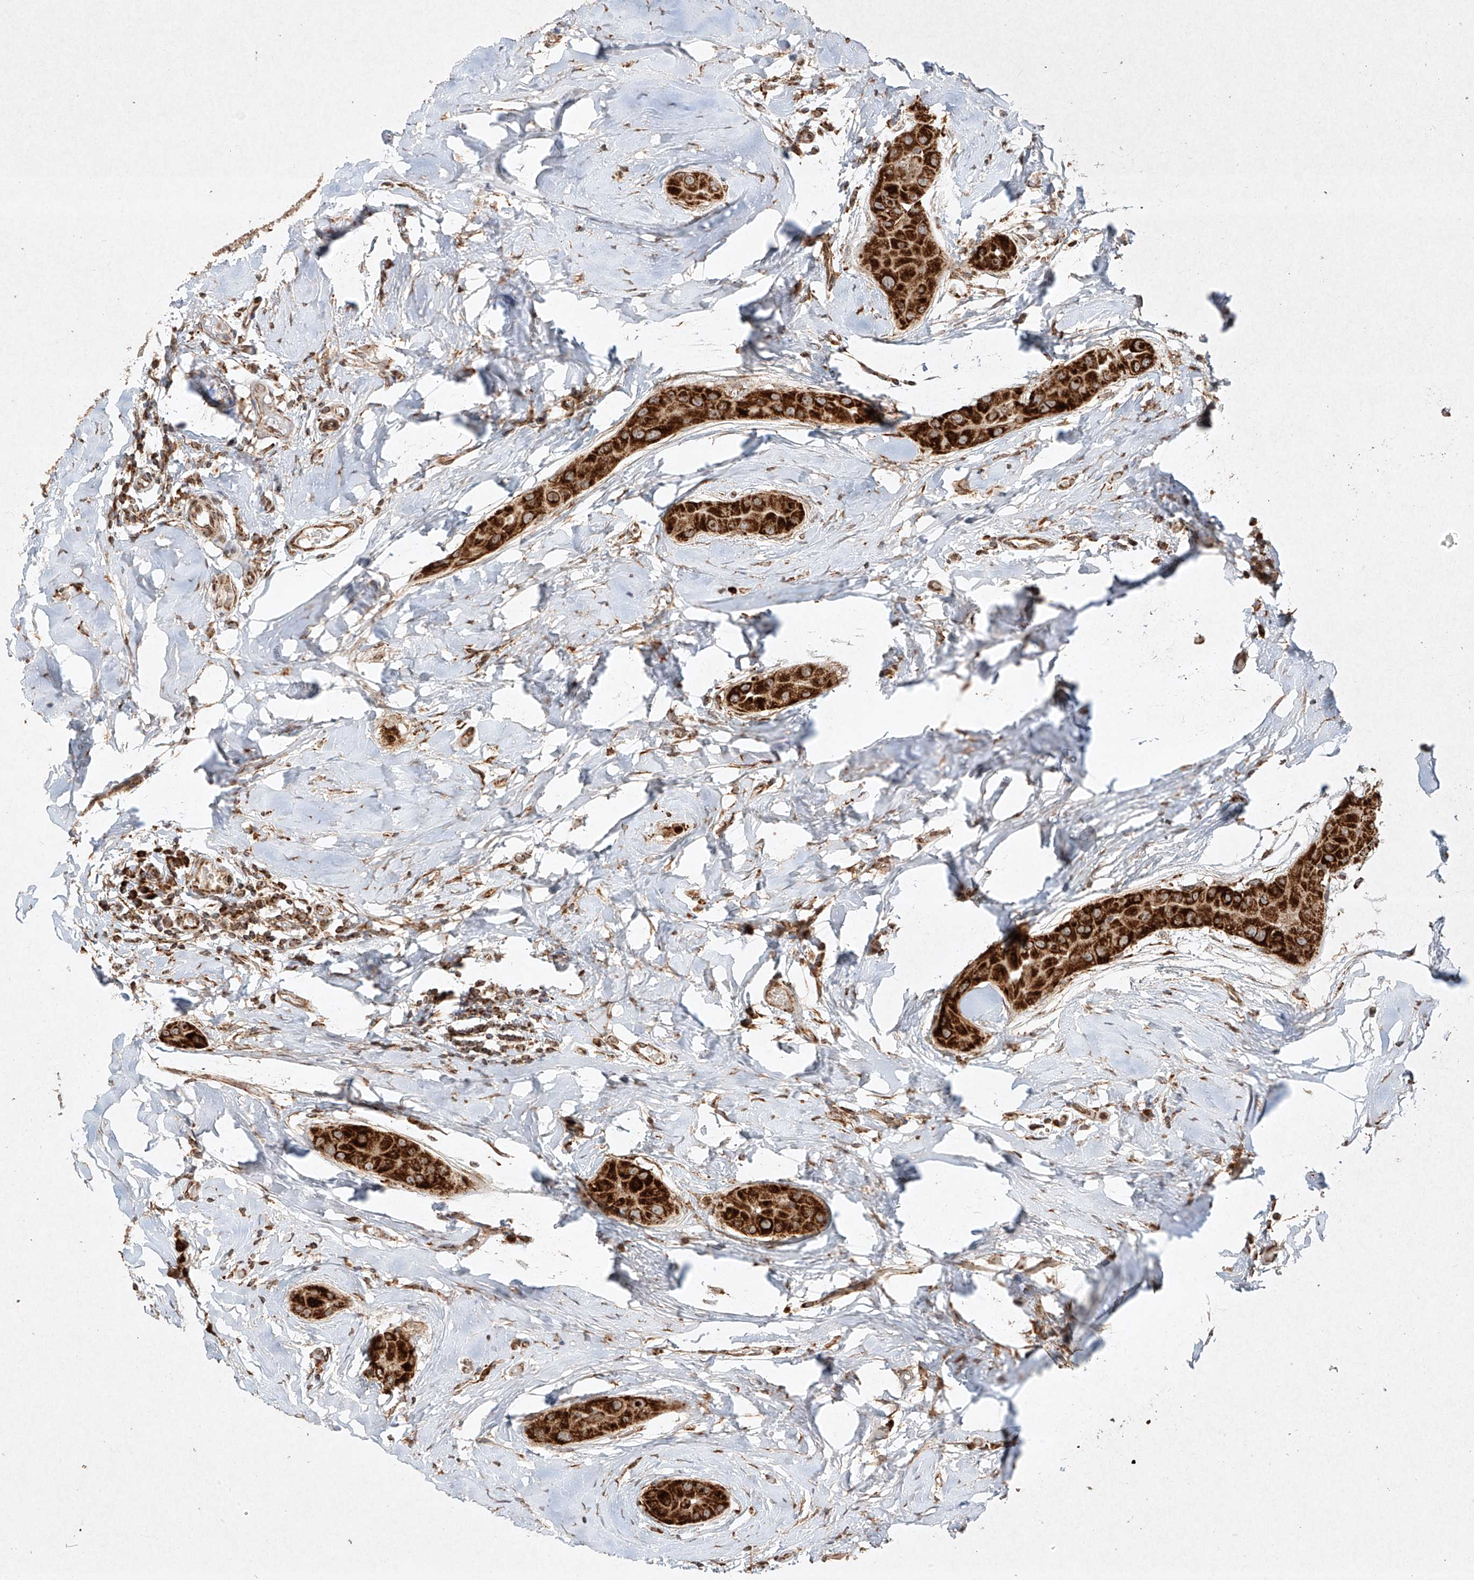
{"staining": {"intensity": "strong", "quantity": ">75%", "location": "cytoplasmic/membranous"}, "tissue": "thyroid cancer", "cell_type": "Tumor cells", "image_type": "cancer", "snomed": [{"axis": "morphology", "description": "Papillary adenocarcinoma, NOS"}, {"axis": "topography", "description": "Thyroid gland"}], "caption": "Tumor cells show high levels of strong cytoplasmic/membranous expression in approximately >75% of cells in human thyroid cancer.", "gene": "SEMA3B", "patient": {"sex": "male", "age": 33}}